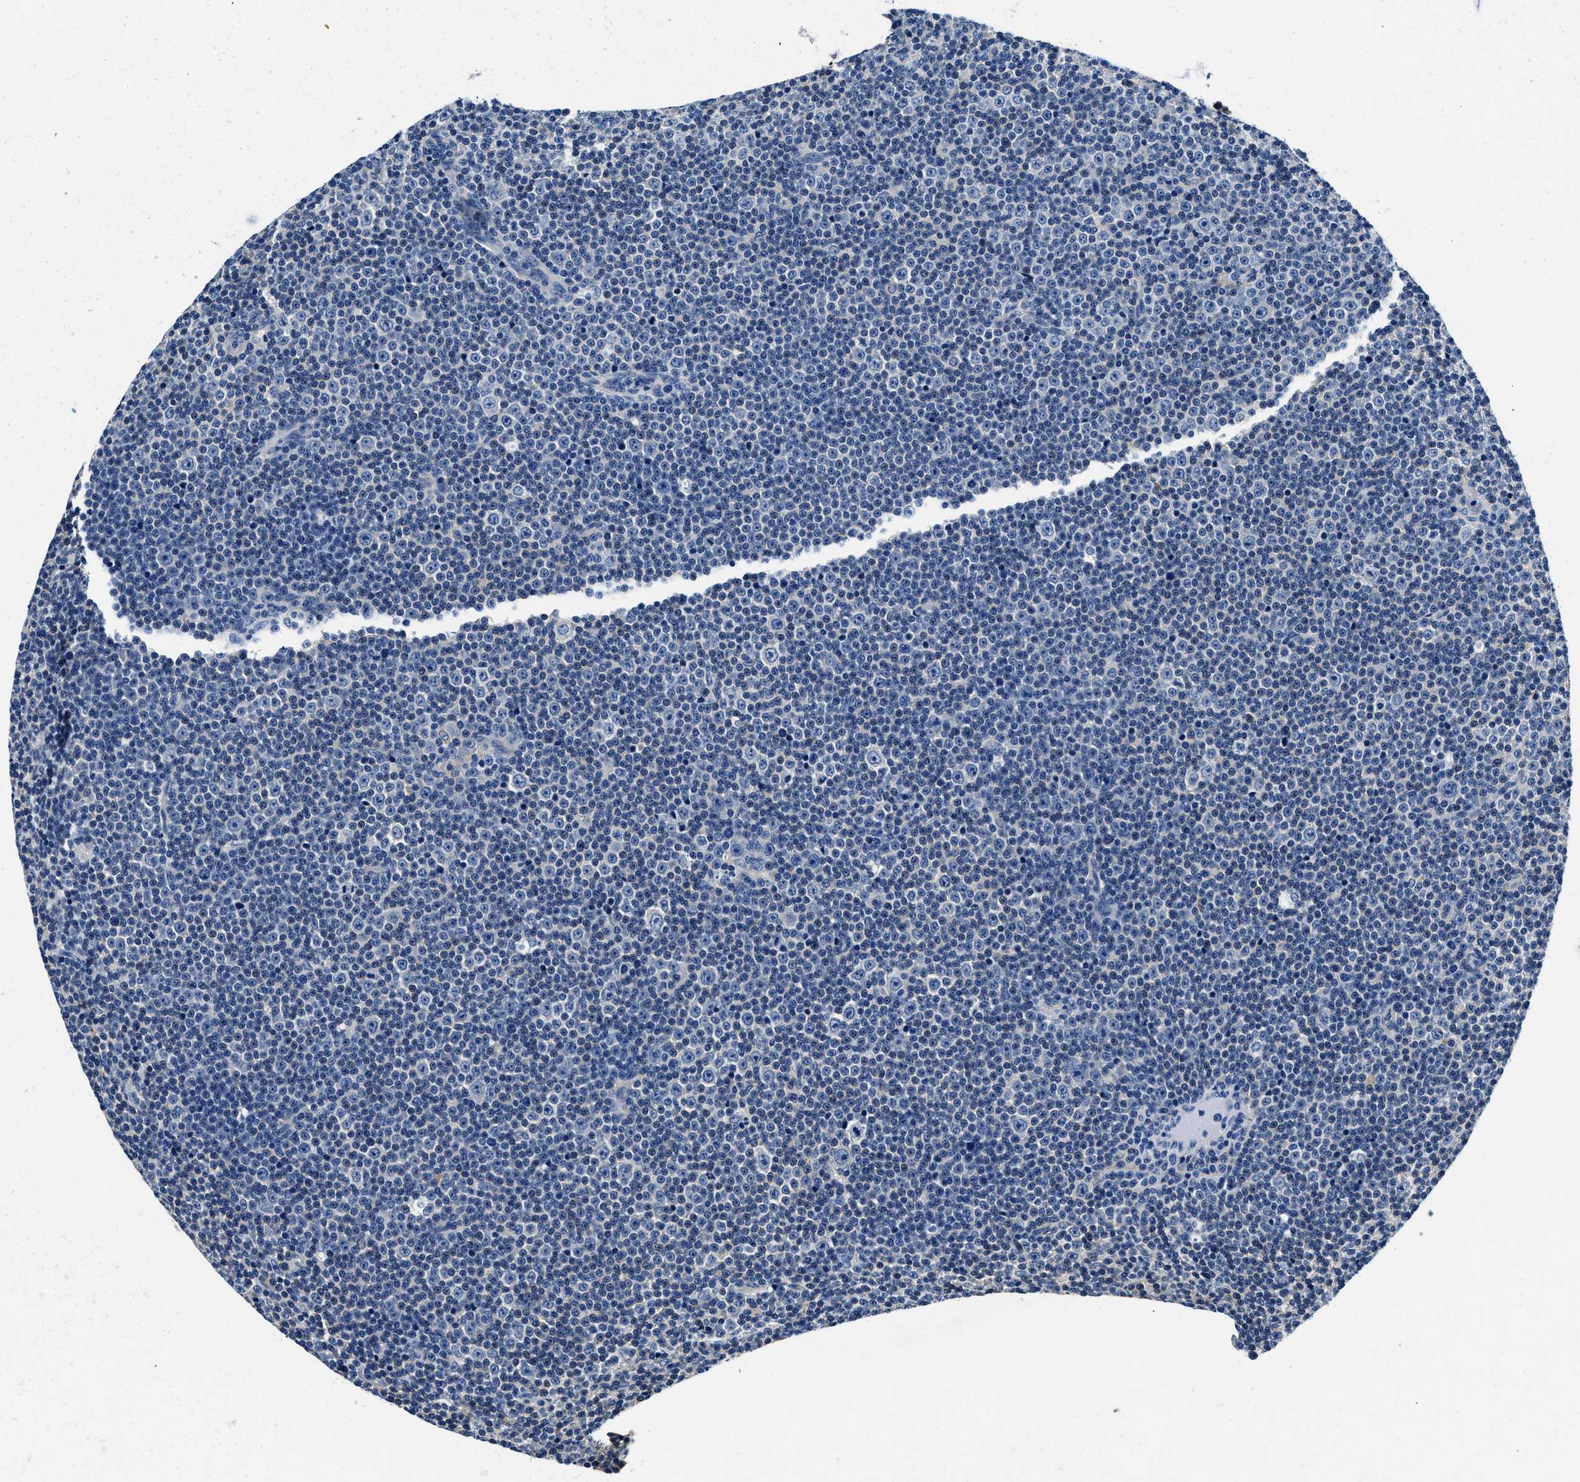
{"staining": {"intensity": "negative", "quantity": "none", "location": "none"}, "tissue": "lymphoma", "cell_type": "Tumor cells", "image_type": "cancer", "snomed": [{"axis": "morphology", "description": "Malignant lymphoma, non-Hodgkin's type, Low grade"}, {"axis": "topography", "description": "Lymph node"}], "caption": "IHC of human malignant lymphoma, non-Hodgkin's type (low-grade) reveals no expression in tumor cells.", "gene": "ZFAND3", "patient": {"sex": "female", "age": 67}}